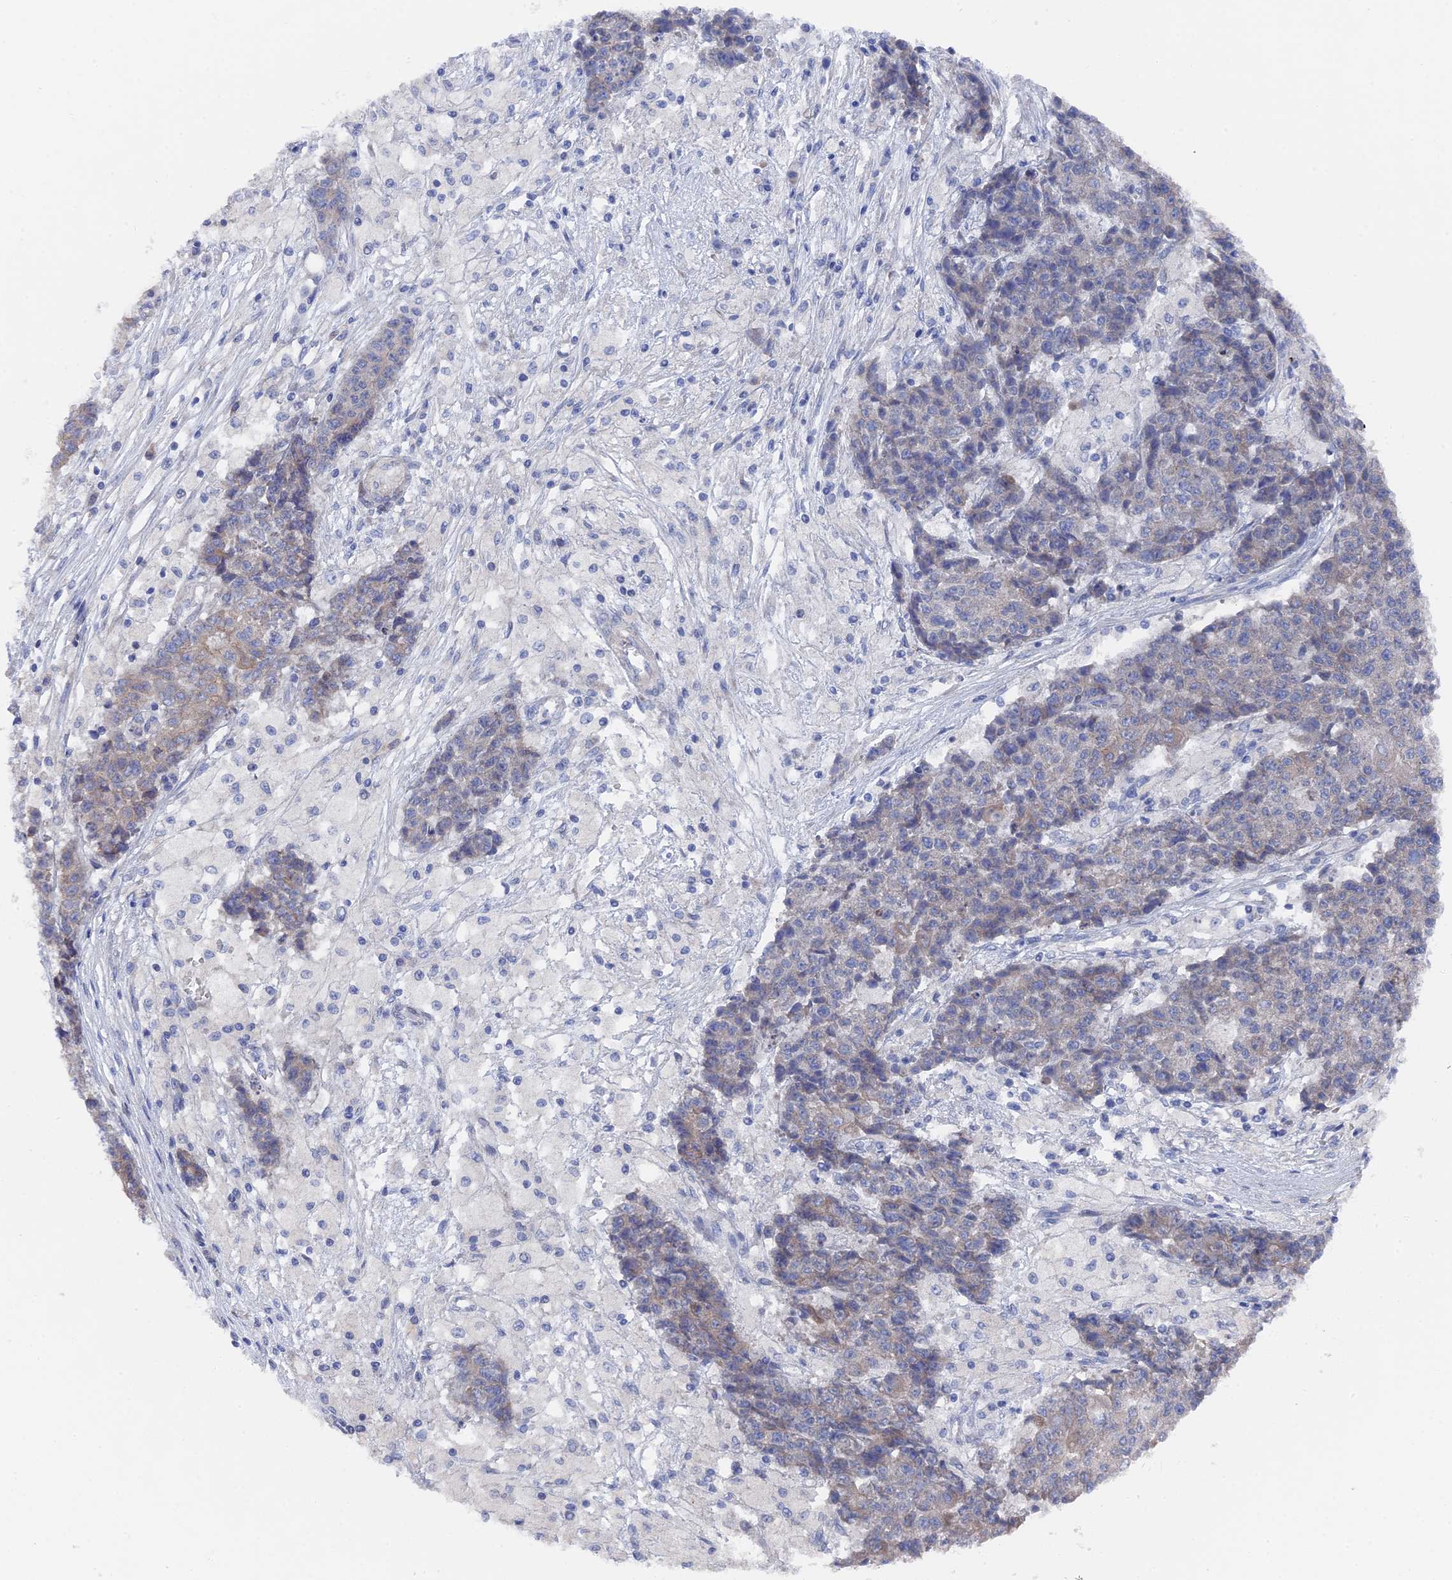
{"staining": {"intensity": "weak", "quantity": "<25%", "location": "cytoplasmic/membranous"}, "tissue": "ovarian cancer", "cell_type": "Tumor cells", "image_type": "cancer", "snomed": [{"axis": "morphology", "description": "Carcinoma, endometroid"}, {"axis": "topography", "description": "Ovary"}], "caption": "The micrograph displays no significant staining in tumor cells of ovarian cancer. The staining was performed using DAB to visualize the protein expression in brown, while the nuclei were stained in blue with hematoxylin (Magnification: 20x).", "gene": "TMEM161A", "patient": {"sex": "female", "age": 42}}